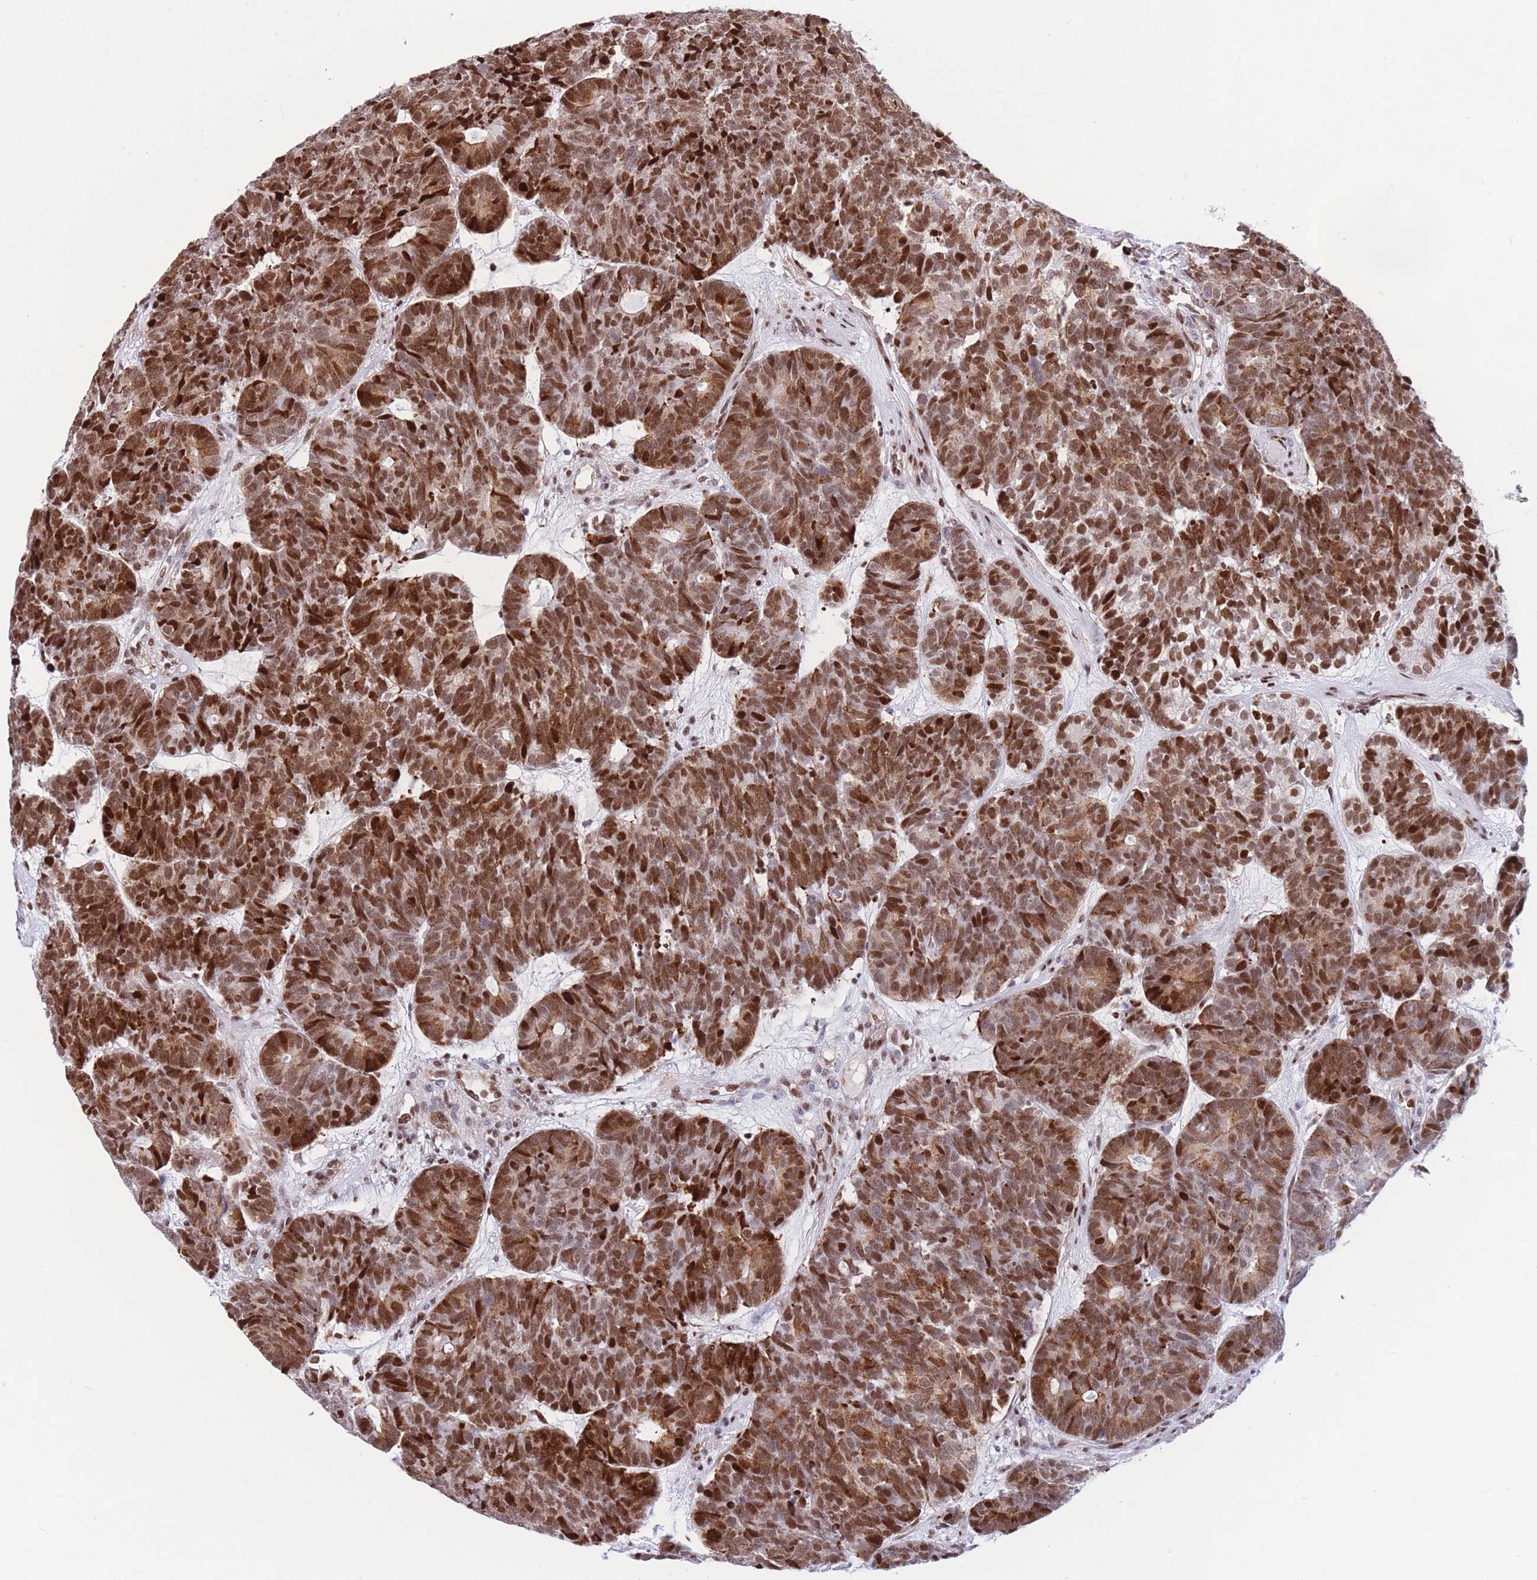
{"staining": {"intensity": "strong", "quantity": ">75%", "location": "cytoplasmic/membranous,nuclear"}, "tissue": "head and neck cancer", "cell_type": "Tumor cells", "image_type": "cancer", "snomed": [{"axis": "morphology", "description": "Adenocarcinoma, NOS"}, {"axis": "topography", "description": "Head-Neck"}], "caption": "Tumor cells exhibit high levels of strong cytoplasmic/membranous and nuclear expression in approximately >75% of cells in head and neck cancer (adenocarcinoma).", "gene": "DNAJC3", "patient": {"sex": "female", "age": 81}}